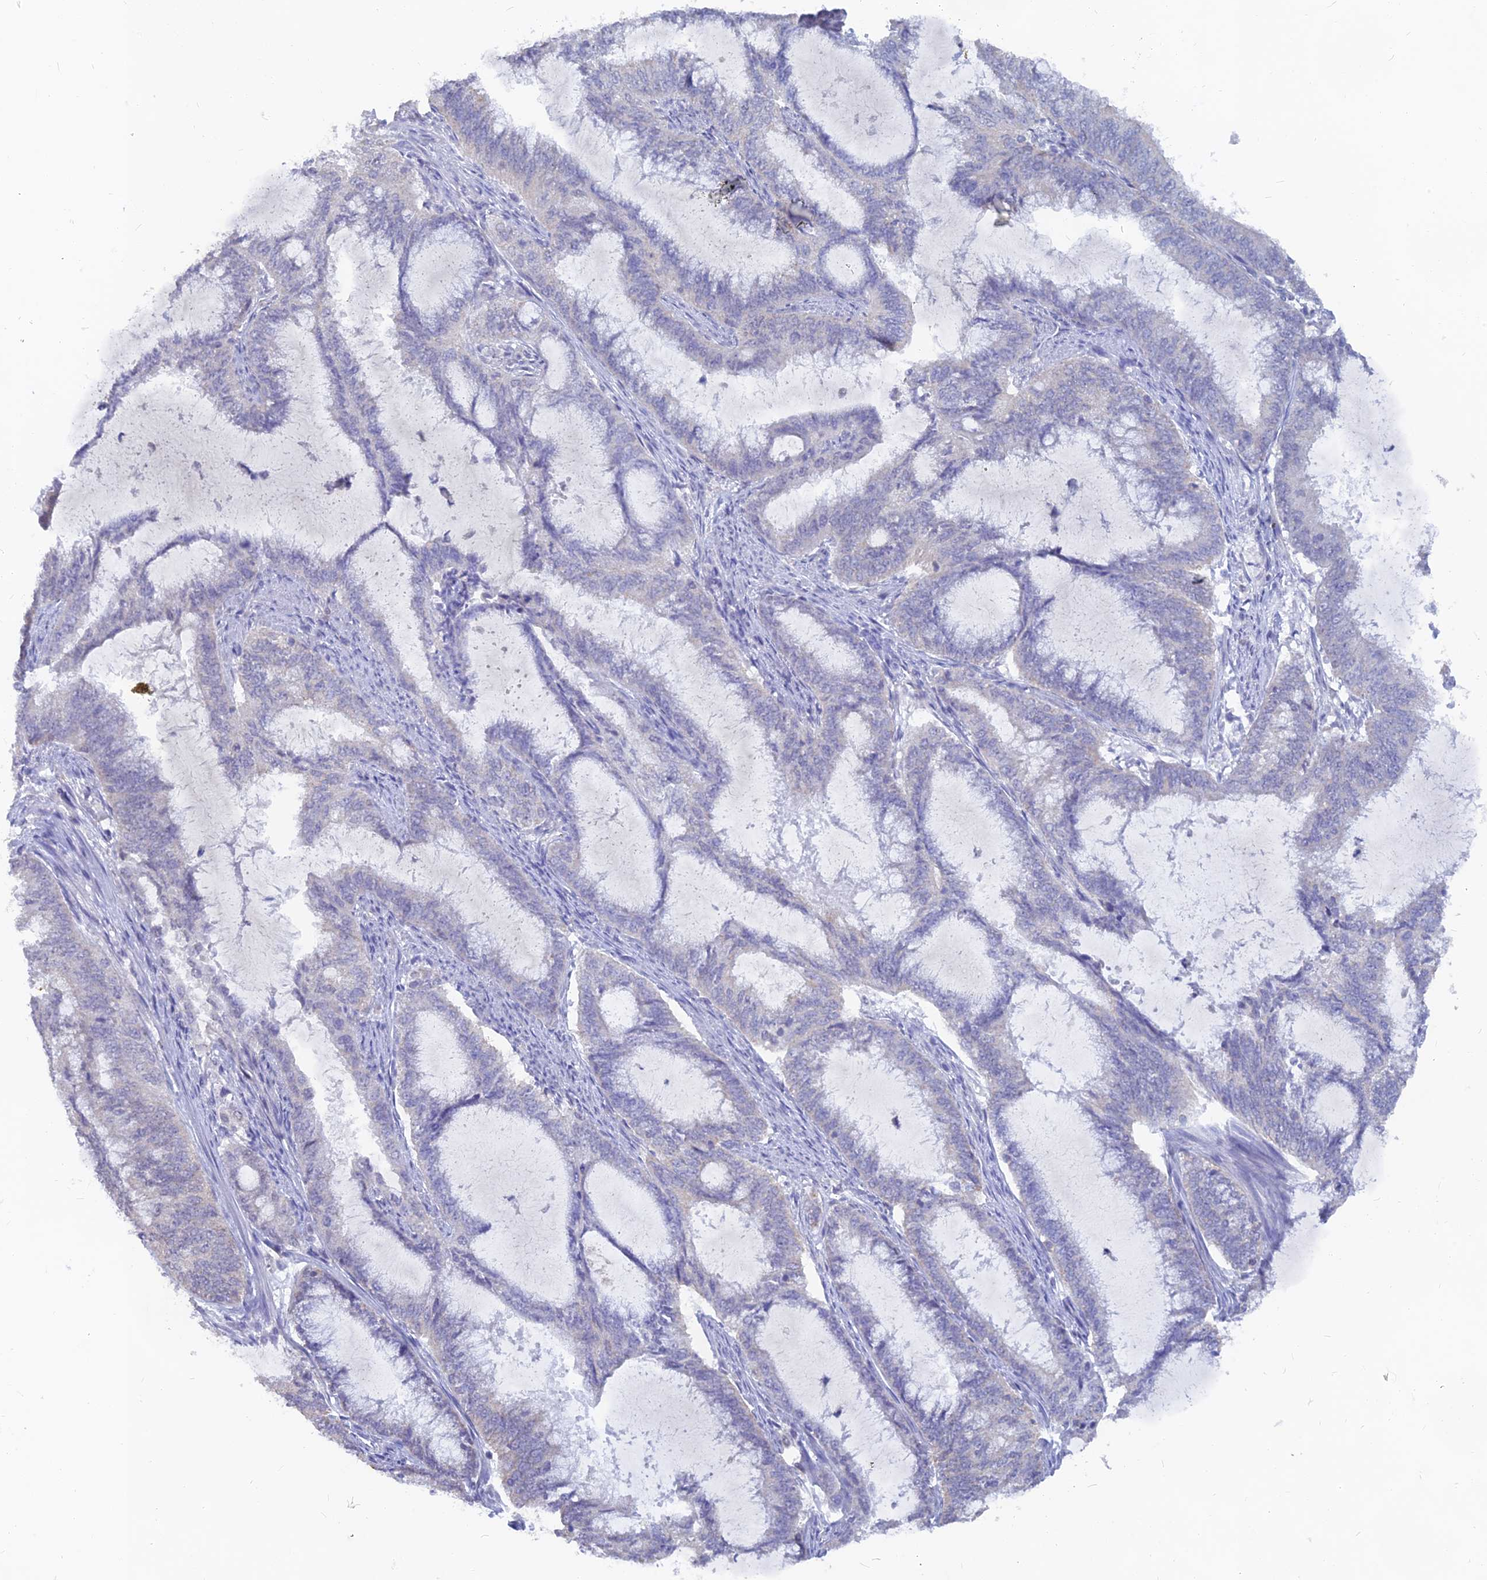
{"staining": {"intensity": "negative", "quantity": "none", "location": "none"}, "tissue": "endometrial cancer", "cell_type": "Tumor cells", "image_type": "cancer", "snomed": [{"axis": "morphology", "description": "Adenocarcinoma, NOS"}, {"axis": "topography", "description": "Endometrium"}], "caption": "Immunohistochemistry histopathology image of human endometrial cancer (adenocarcinoma) stained for a protein (brown), which exhibits no staining in tumor cells.", "gene": "LRIF1", "patient": {"sex": "female", "age": 51}}